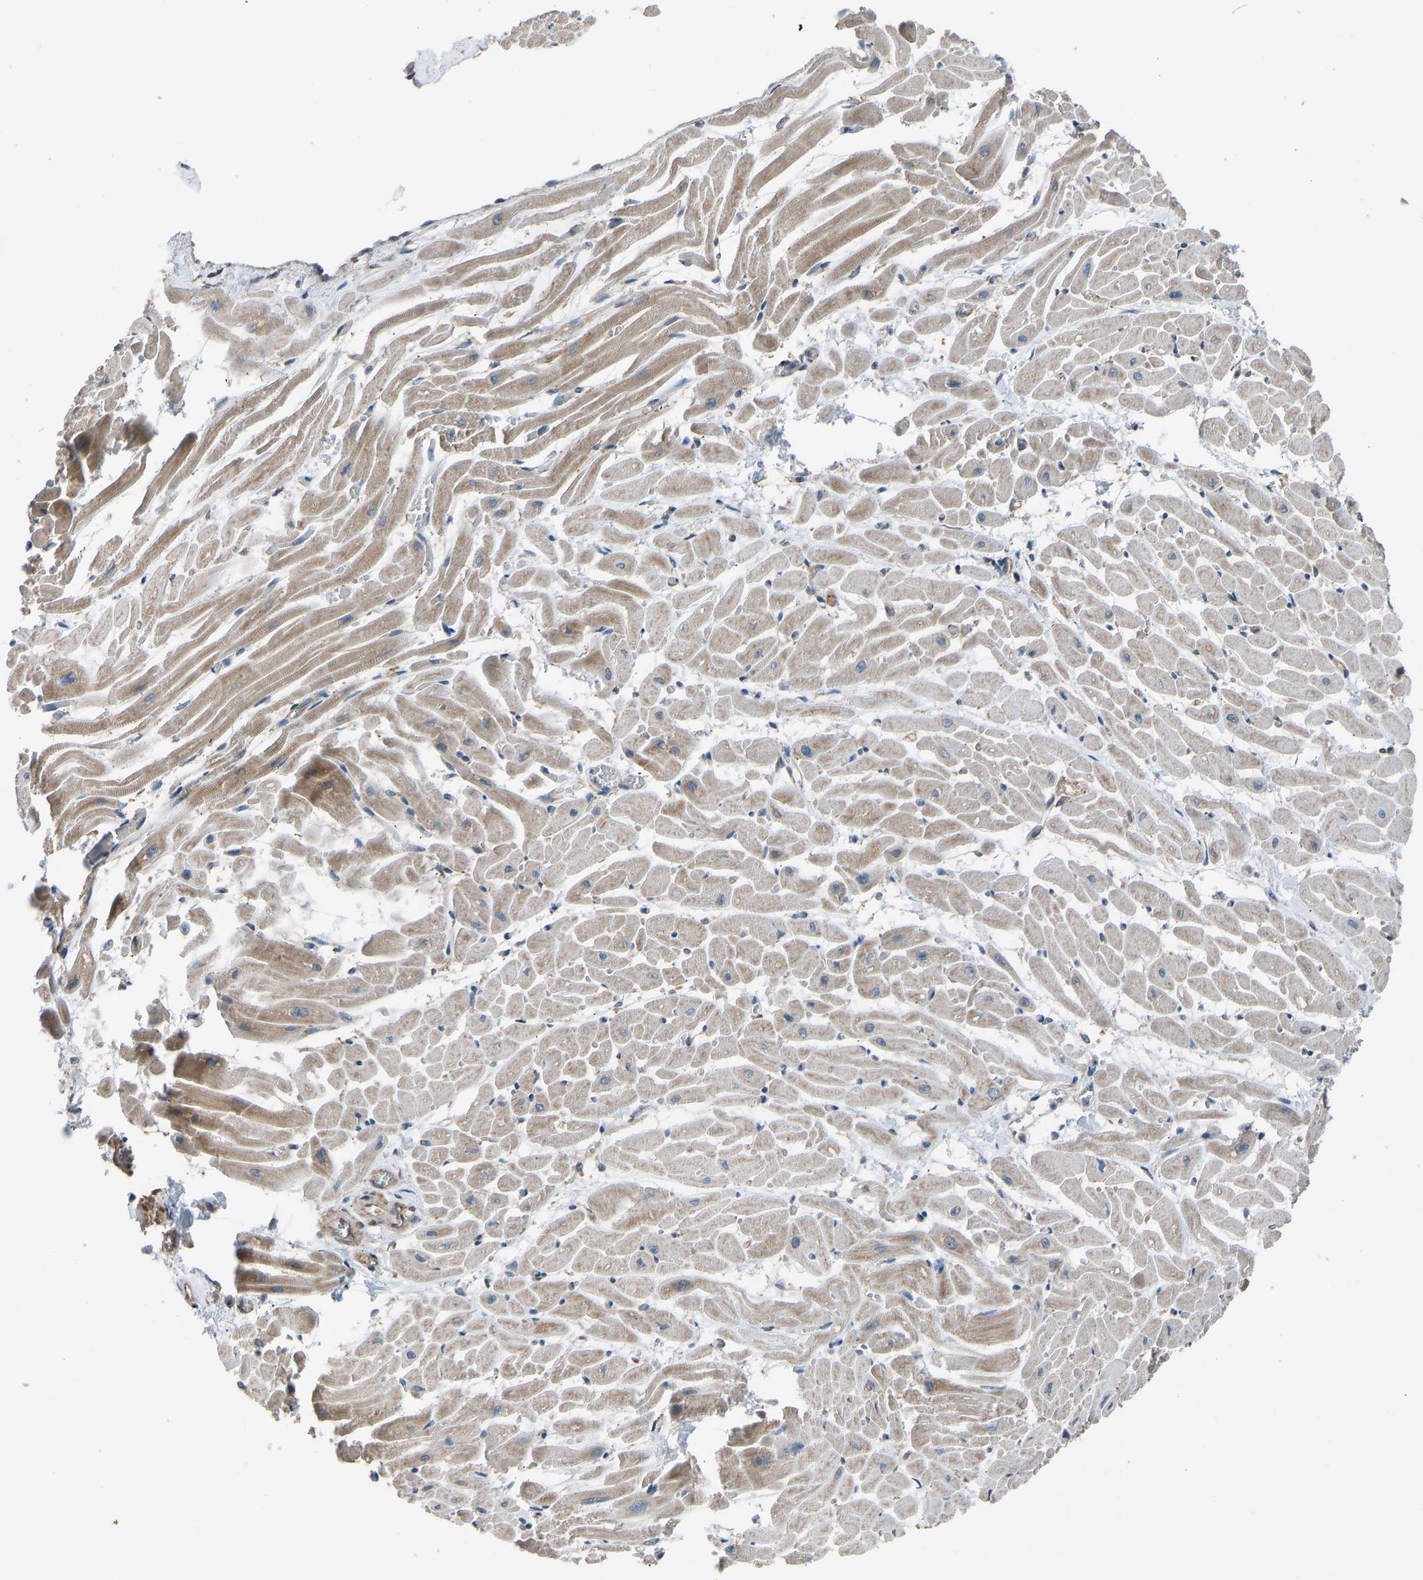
{"staining": {"intensity": "moderate", "quantity": ">75%", "location": "cytoplasmic/membranous"}, "tissue": "heart muscle", "cell_type": "Cardiomyocytes", "image_type": "normal", "snomed": [{"axis": "morphology", "description": "Normal tissue, NOS"}, {"axis": "topography", "description": "Heart"}], "caption": "High-magnification brightfield microscopy of benign heart muscle stained with DAB (3,3'-diaminobenzidine) (brown) and counterstained with hematoxylin (blue). cardiomyocytes exhibit moderate cytoplasmic/membranous positivity is seen in approximately>75% of cells. Using DAB (brown) and hematoxylin (blue) stains, captured at high magnification using brightfield microscopy.", "gene": "SLC43A1", "patient": {"sex": "male", "age": 45}}